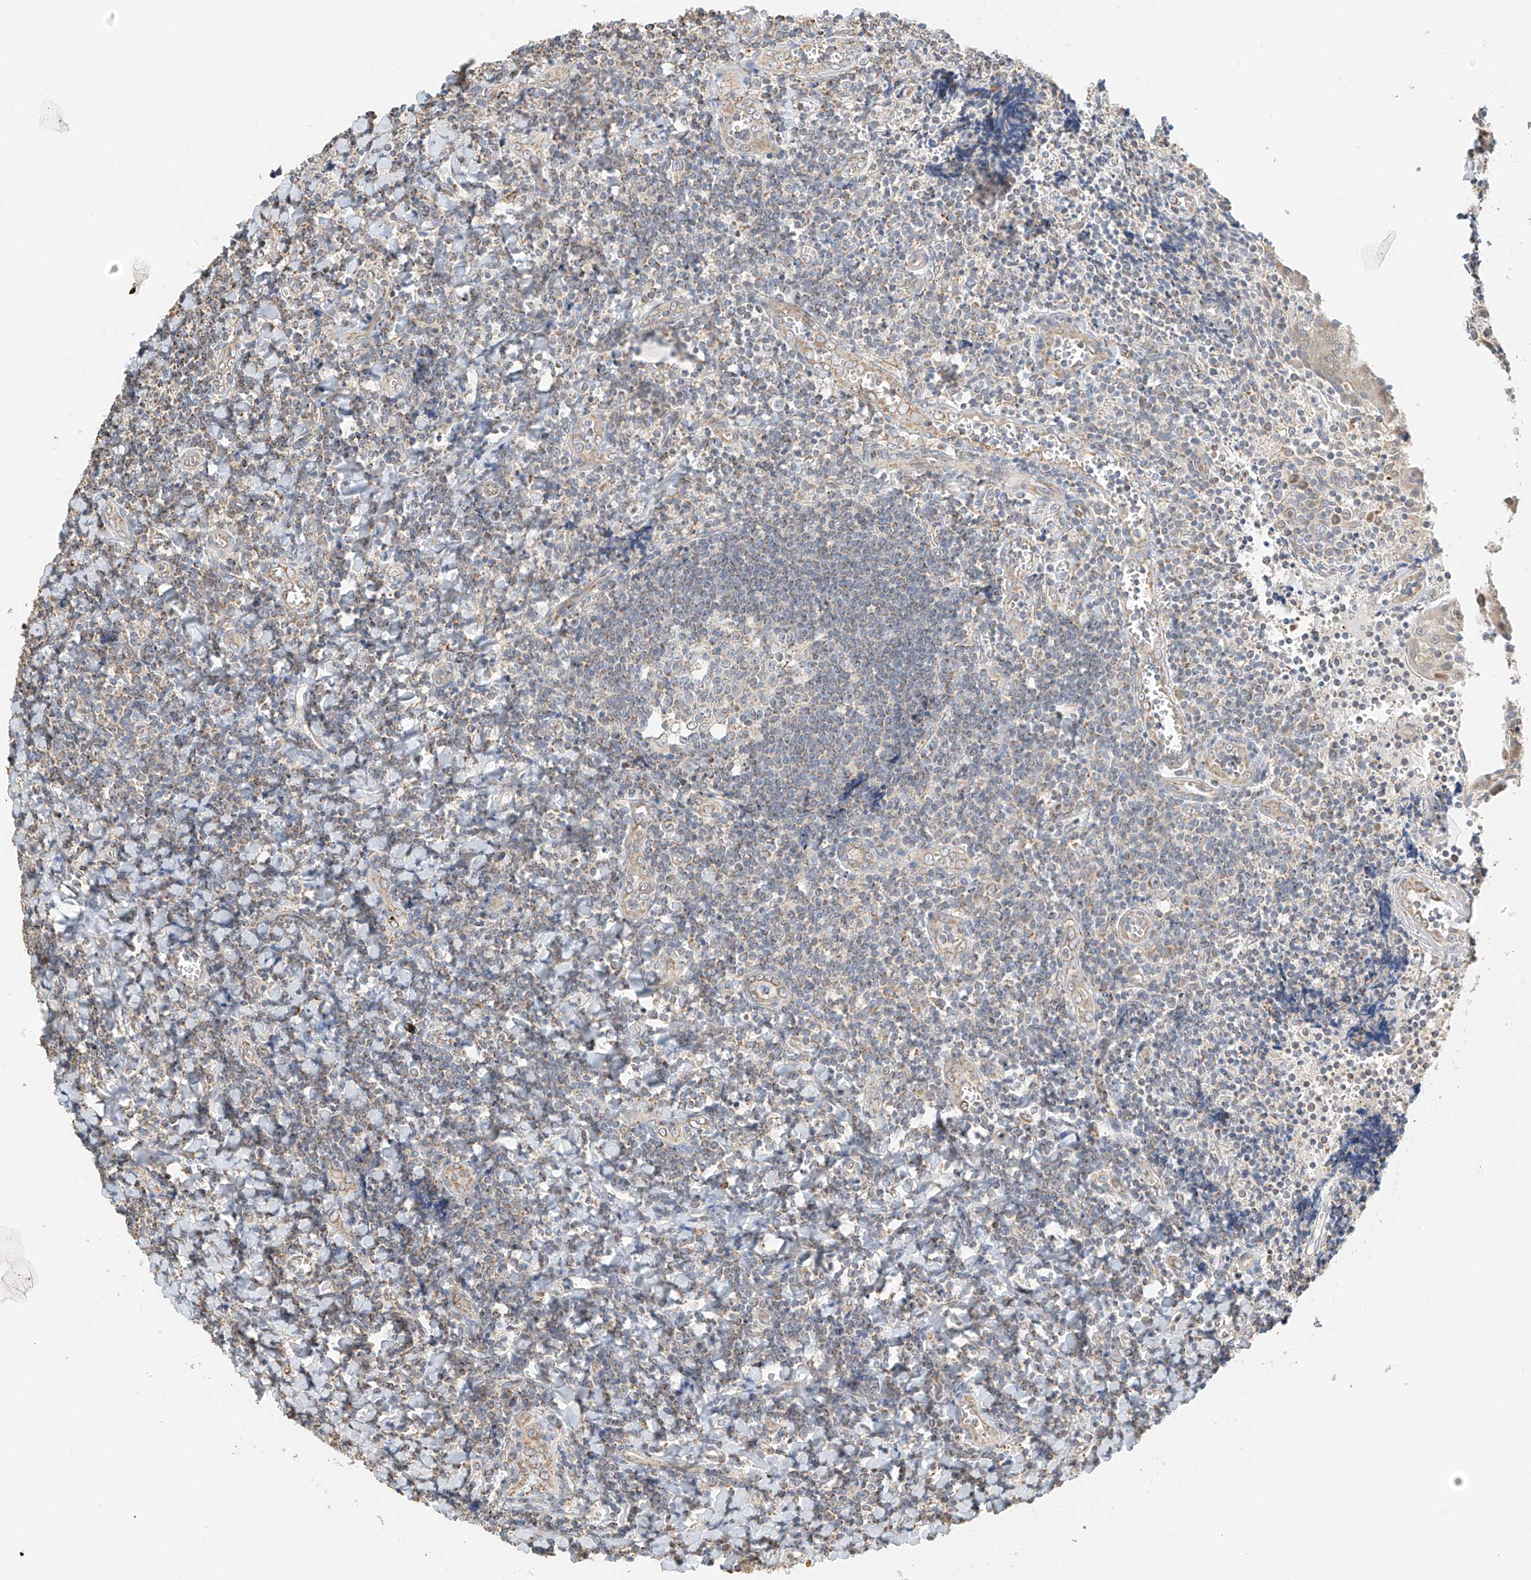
{"staining": {"intensity": "negative", "quantity": "none", "location": "none"}, "tissue": "tonsil", "cell_type": "Germinal center cells", "image_type": "normal", "snomed": [{"axis": "morphology", "description": "Normal tissue, NOS"}, {"axis": "topography", "description": "Tonsil"}], "caption": "DAB immunohistochemical staining of unremarkable tonsil displays no significant positivity in germinal center cells.", "gene": "YIPF7", "patient": {"sex": "male", "age": 27}}